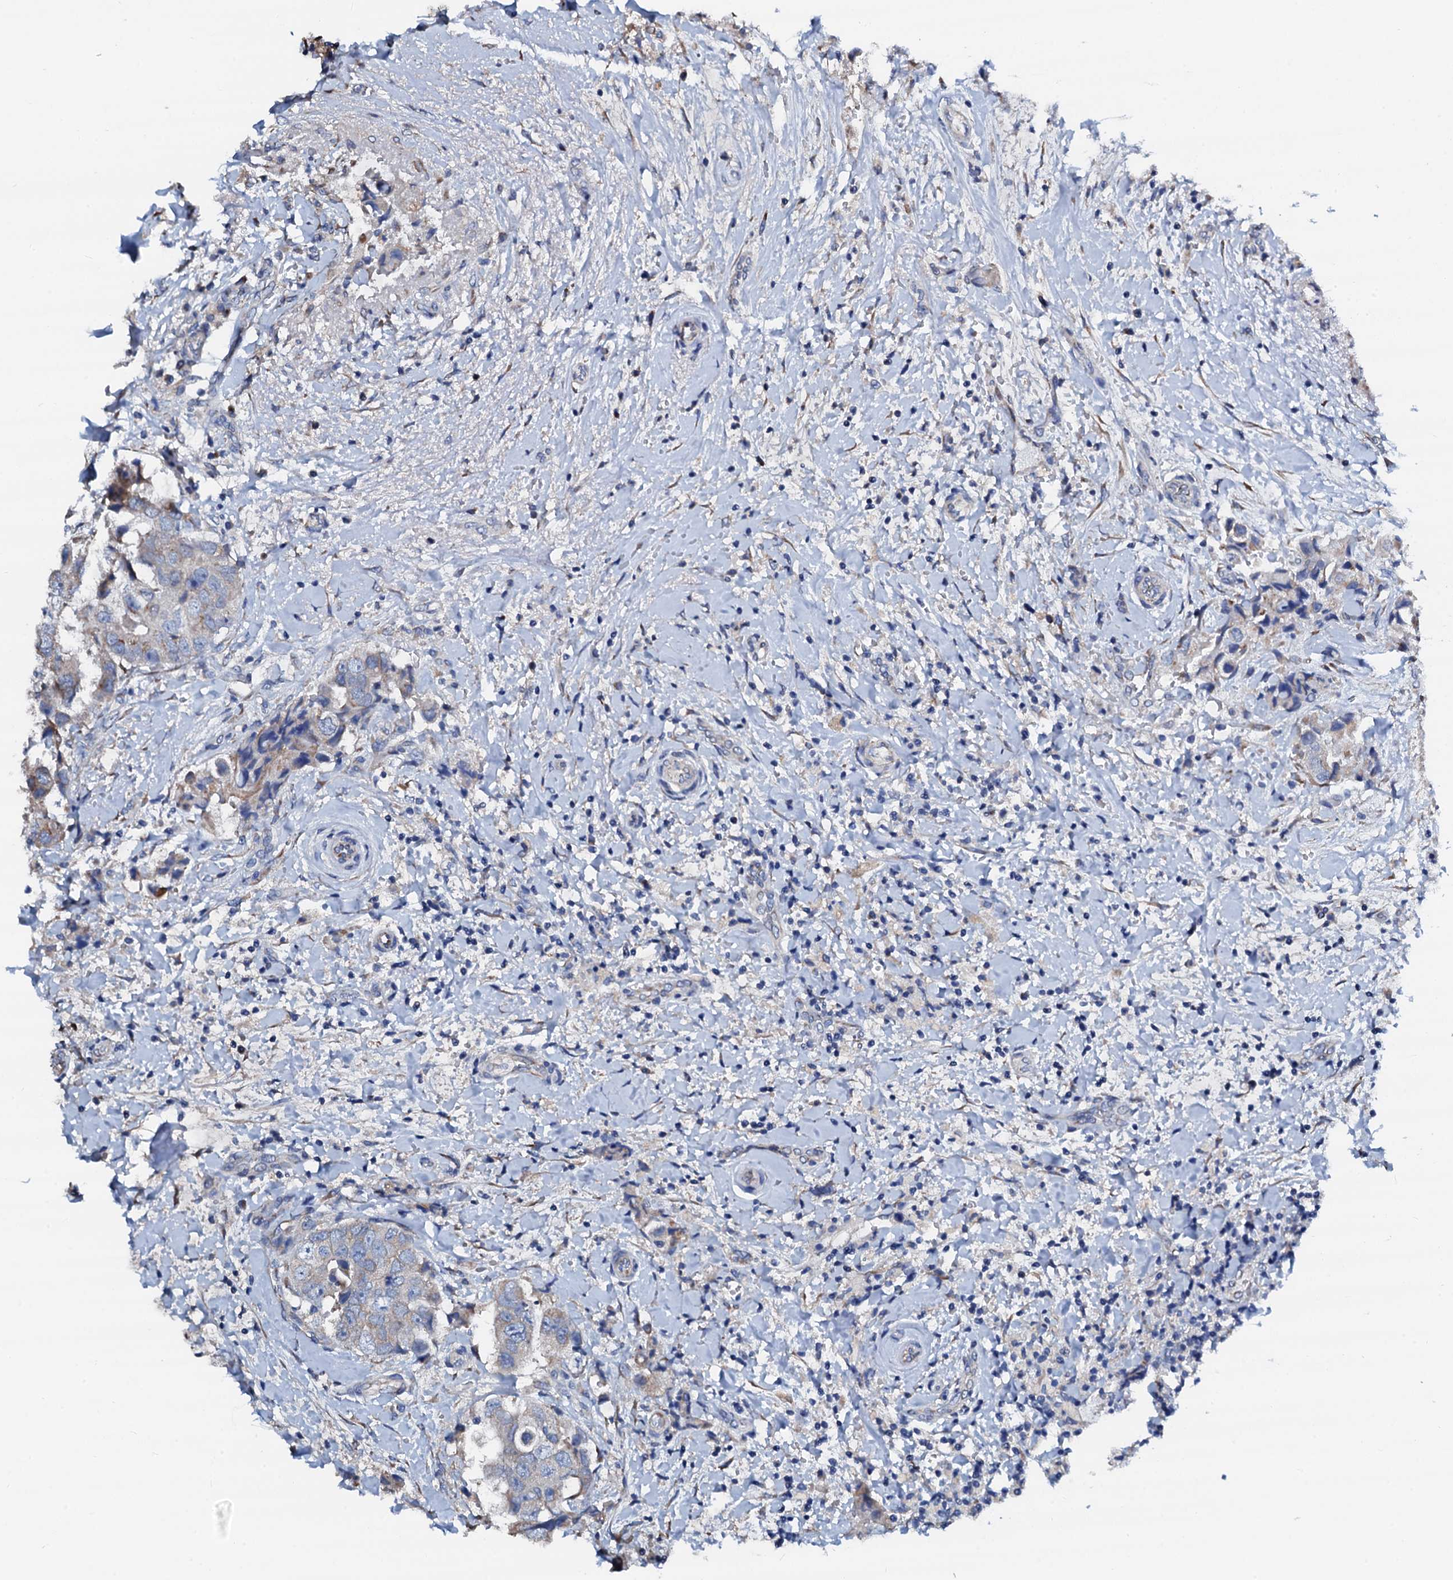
{"staining": {"intensity": "weak", "quantity": "<25%", "location": "cytoplasmic/membranous"}, "tissue": "breast cancer", "cell_type": "Tumor cells", "image_type": "cancer", "snomed": [{"axis": "morphology", "description": "Normal tissue, NOS"}, {"axis": "morphology", "description": "Duct carcinoma"}, {"axis": "topography", "description": "Breast"}], "caption": "Tumor cells show no significant staining in invasive ductal carcinoma (breast). (DAB (3,3'-diaminobenzidine) immunohistochemistry, high magnification).", "gene": "AKAP3", "patient": {"sex": "female", "age": 62}}